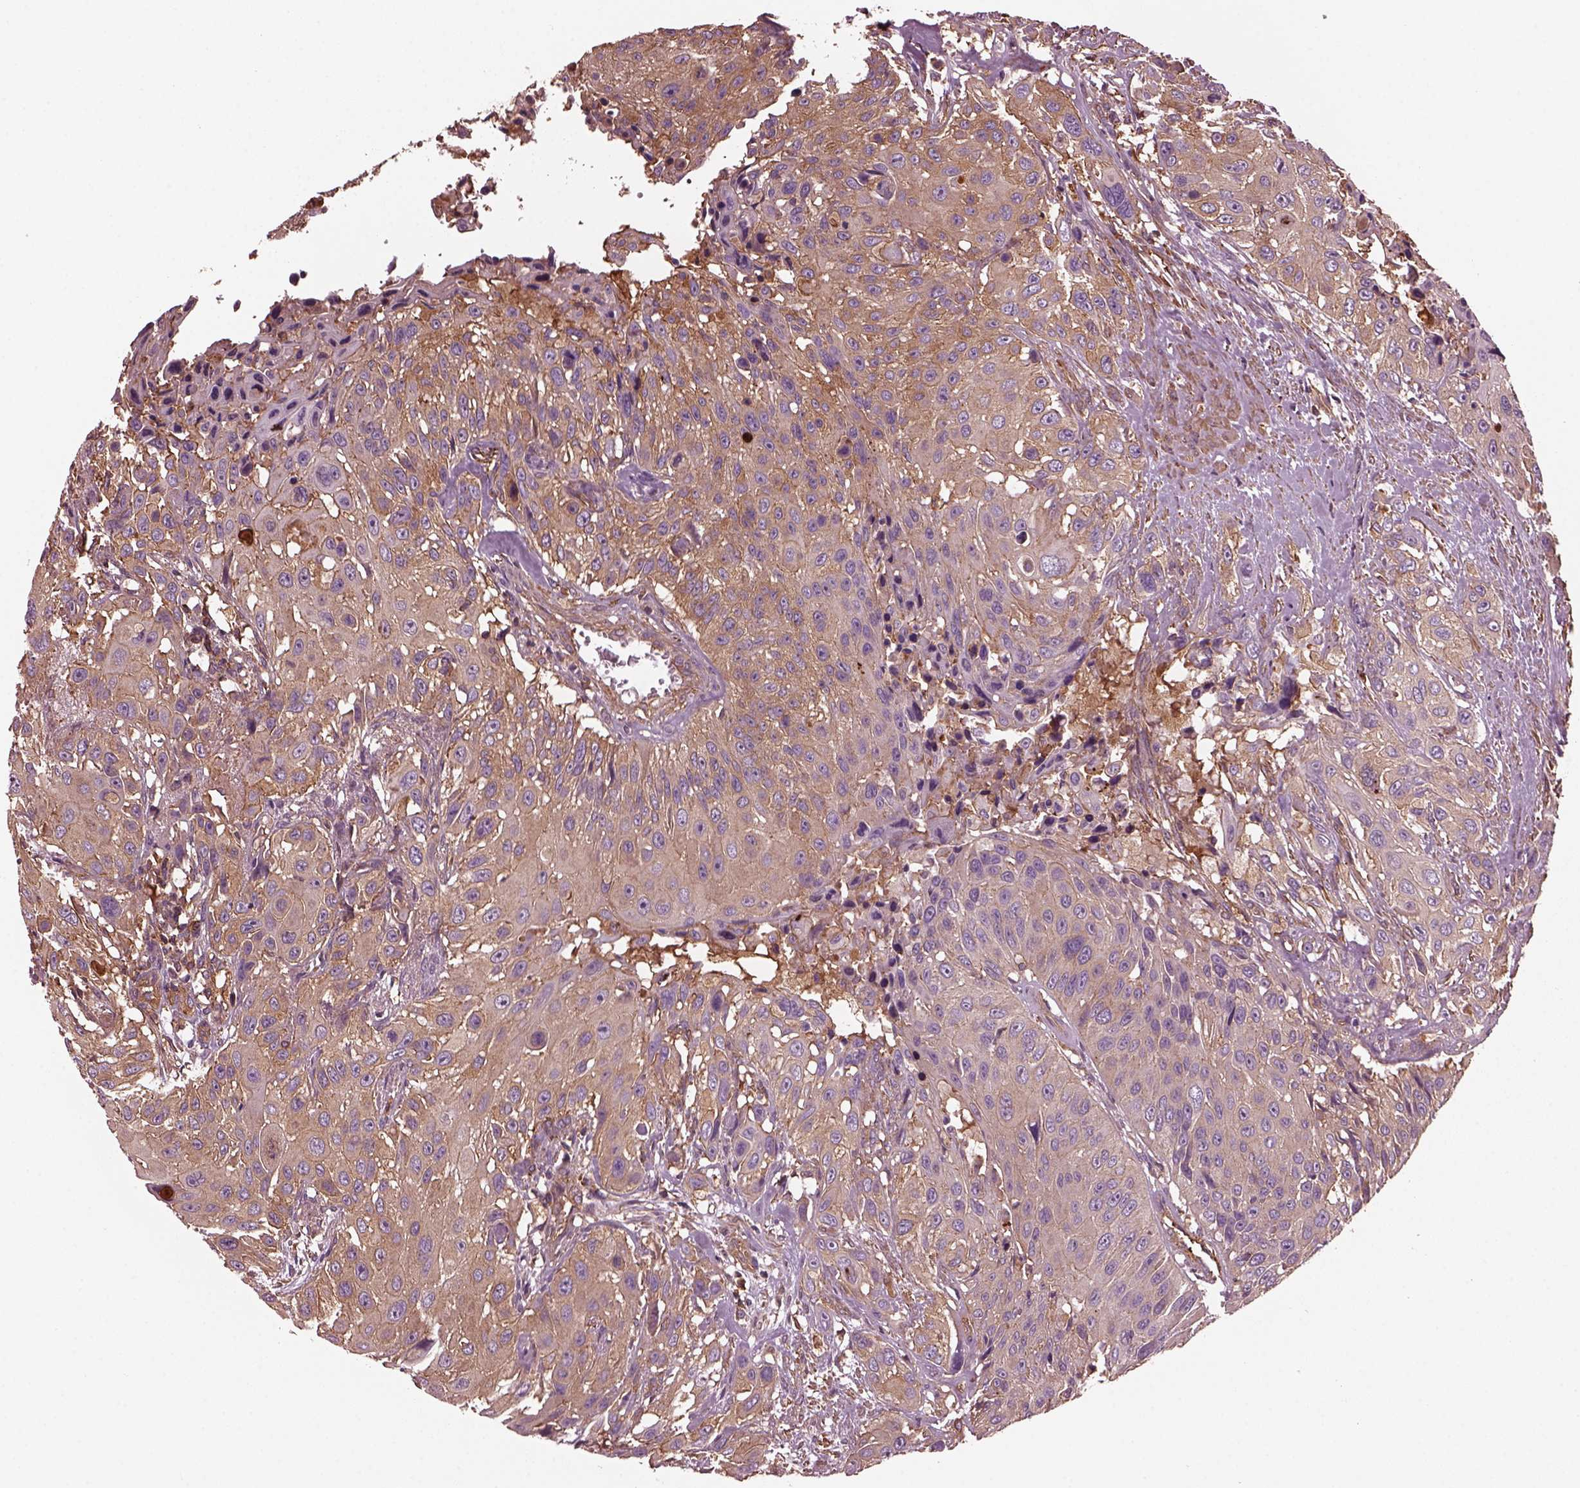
{"staining": {"intensity": "moderate", "quantity": ">75%", "location": "cytoplasmic/membranous"}, "tissue": "urothelial cancer", "cell_type": "Tumor cells", "image_type": "cancer", "snomed": [{"axis": "morphology", "description": "Urothelial carcinoma, NOS"}, {"axis": "topography", "description": "Urinary bladder"}], "caption": "Urothelial cancer stained for a protein shows moderate cytoplasmic/membranous positivity in tumor cells.", "gene": "MYL6", "patient": {"sex": "male", "age": 55}}